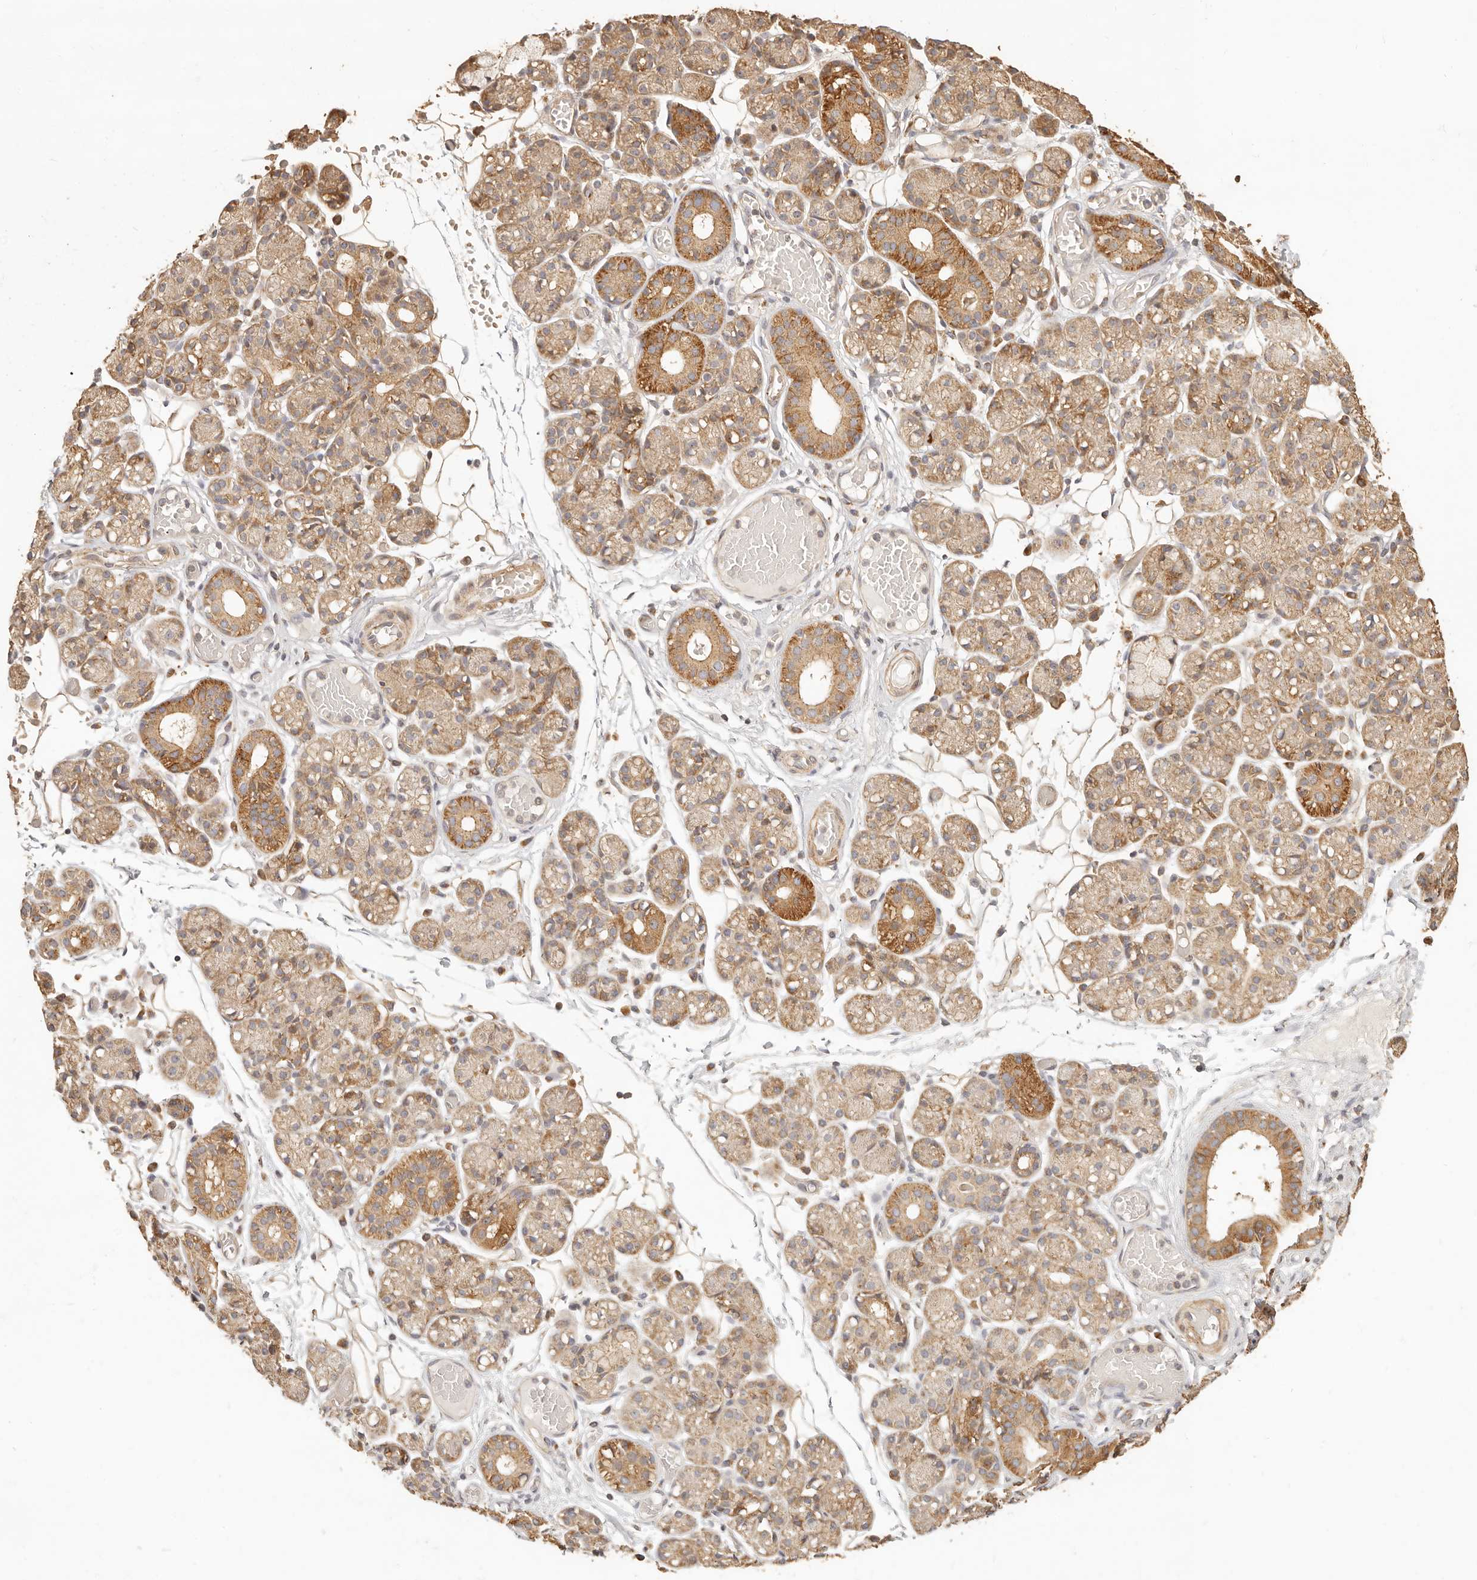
{"staining": {"intensity": "moderate", "quantity": "25%-75%", "location": "cytoplasmic/membranous"}, "tissue": "salivary gland", "cell_type": "Glandular cells", "image_type": "normal", "snomed": [{"axis": "morphology", "description": "Normal tissue, NOS"}, {"axis": "topography", "description": "Salivary gland"}], "caption": "Benign salivary gland reveals moderate cytoplasmic/membranous expression in approximately 25%-75% of glandular cells (brown staining indicates protein expression, while blue staining denotes nuclei)..", "gene": "PTPN22", "patient": {"sex": "male", "age": 63}}